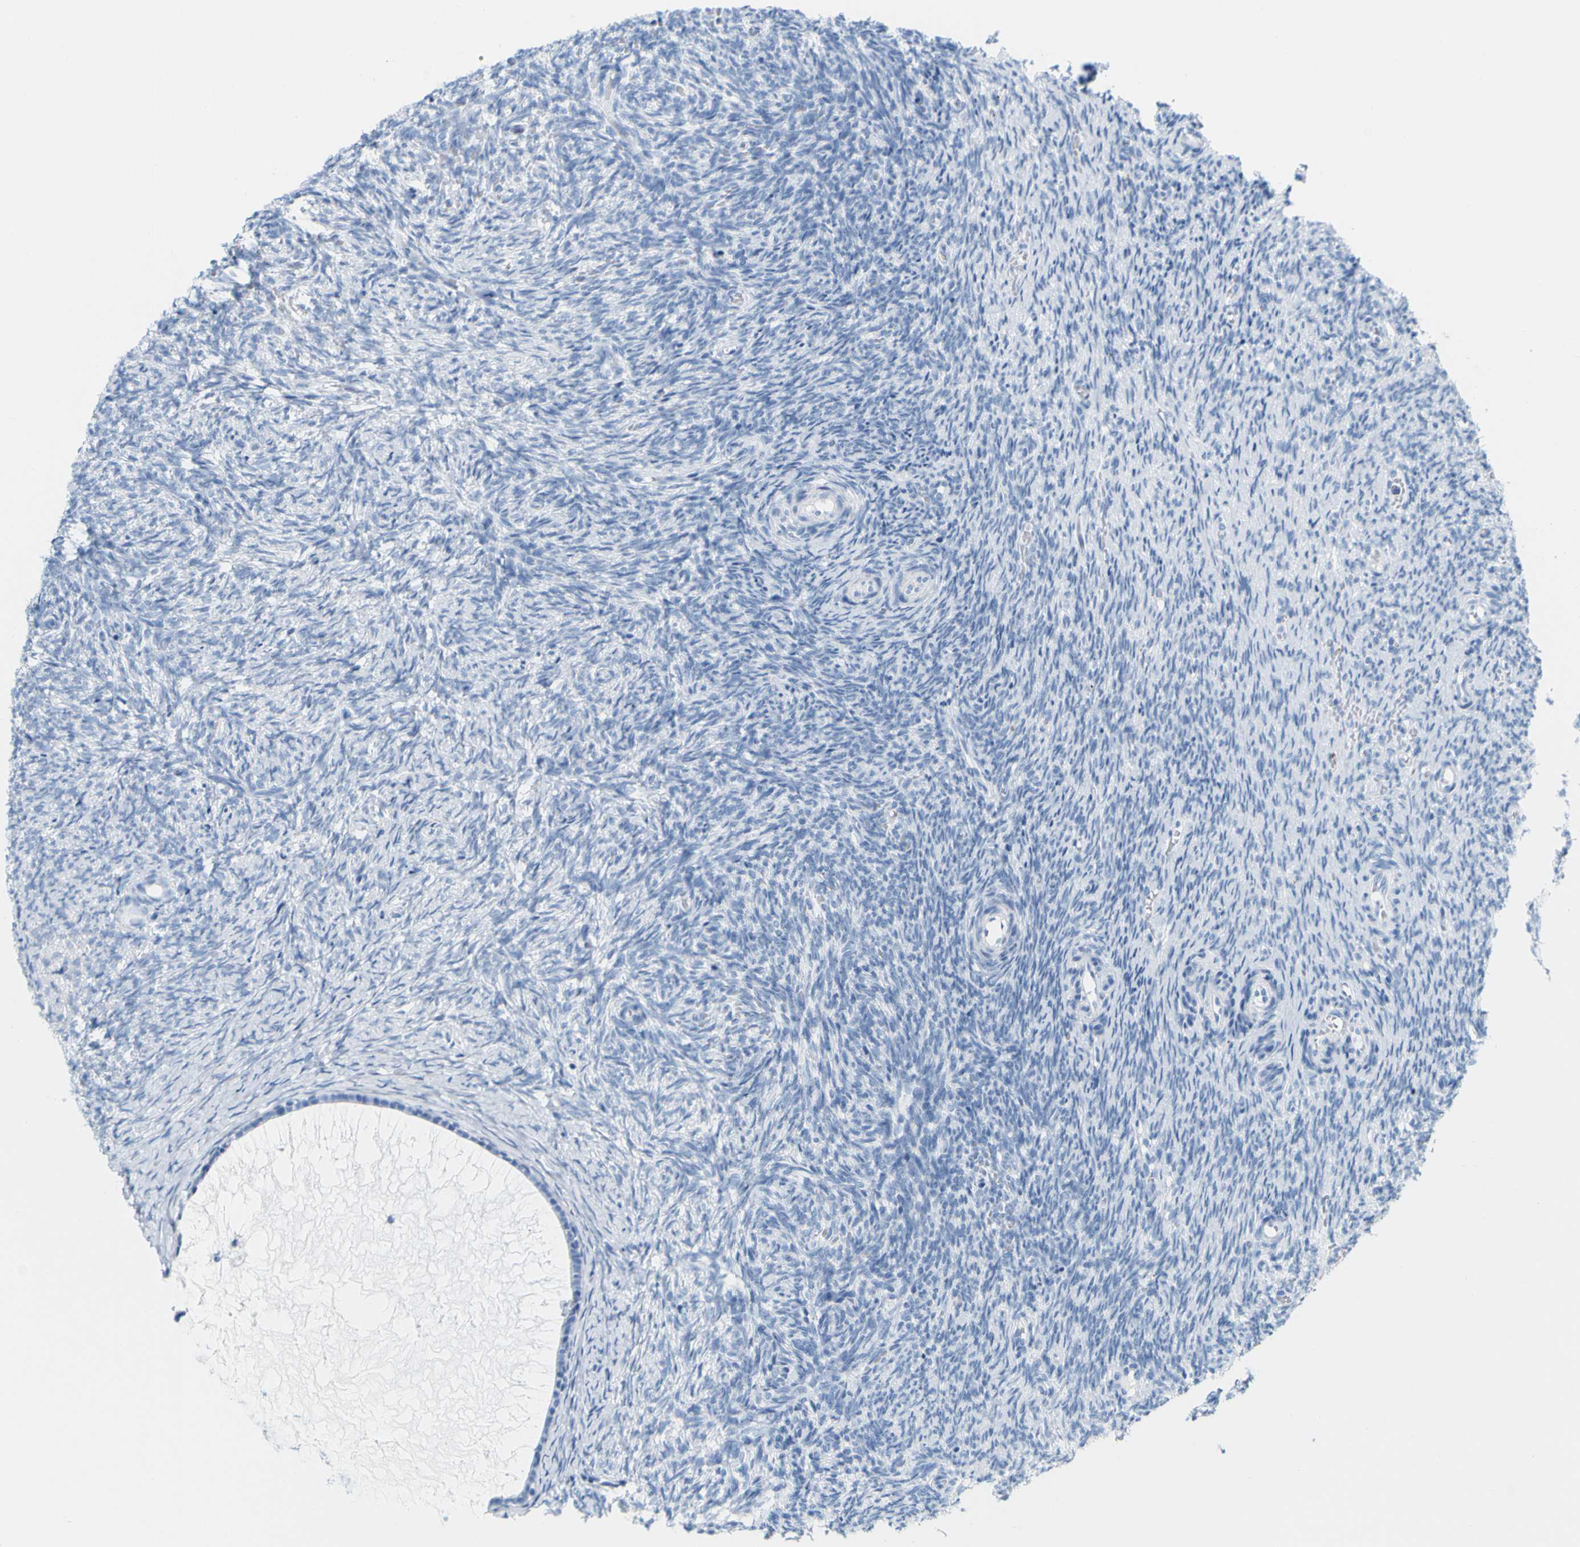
{"staining": {"intensity": "negative", "quantity": "none", "location": "none"}, "tissue": "ovary", "cell_type": "Follicle cells", "image_type": "normal", "snomed": [{"axis": "morphology", "description": "Normal tissue, NOS"}, {"axis": "topography", "description": "Ovary"}], "caption": "Immunohistochemistry of unremarkable human ovary demonstrates no positivity in follicle cells. (DAB immunohistochemistry (IHC) visualized using brightfield microscopy, high magnification).", "gene": "OPN1SW", "patient": {"sex": "female", "age": 41}}